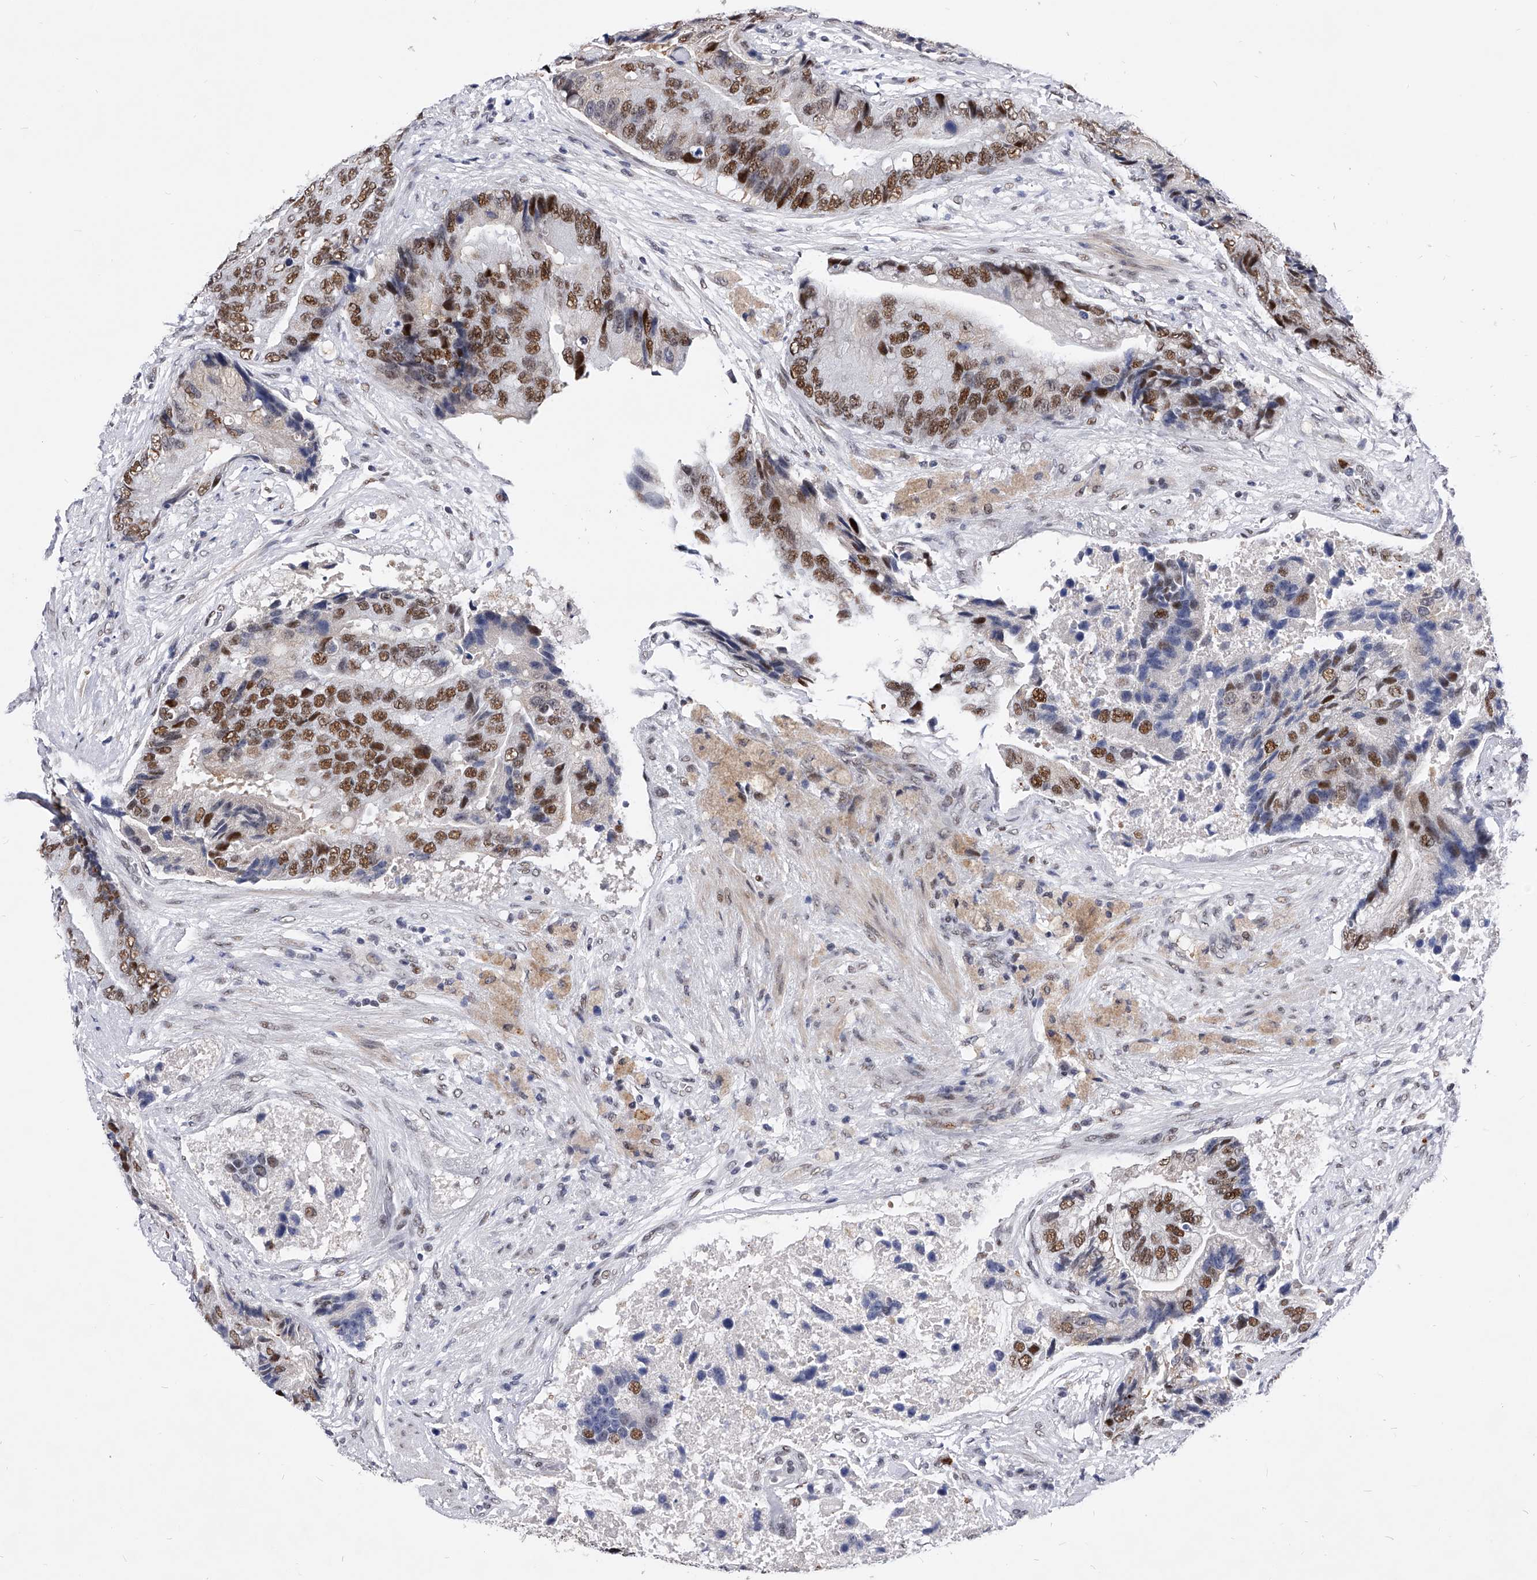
{"staining": {"intensity": "moderate", "quantity": ">75%", "location": "nuclear"}, "tissue": "prostate cancer", "cell_type": "Tumor cells", "image_type": "cancer", "snomed": [{"axis": "morphology", "description": "Adenocarcinoma, High grade"}, {"axis": "topography", "description": "Prostate"}], "caption": "Protein staining reveals moderate nuclear positivity in approximately >75% of tumor cells in high-grade adenocarcinoma (prostate). (Brightfield microscopy of DAB IHC at high magnification).", "gene": "TESK2", "patient": {"sex": "male", "age": 70}}